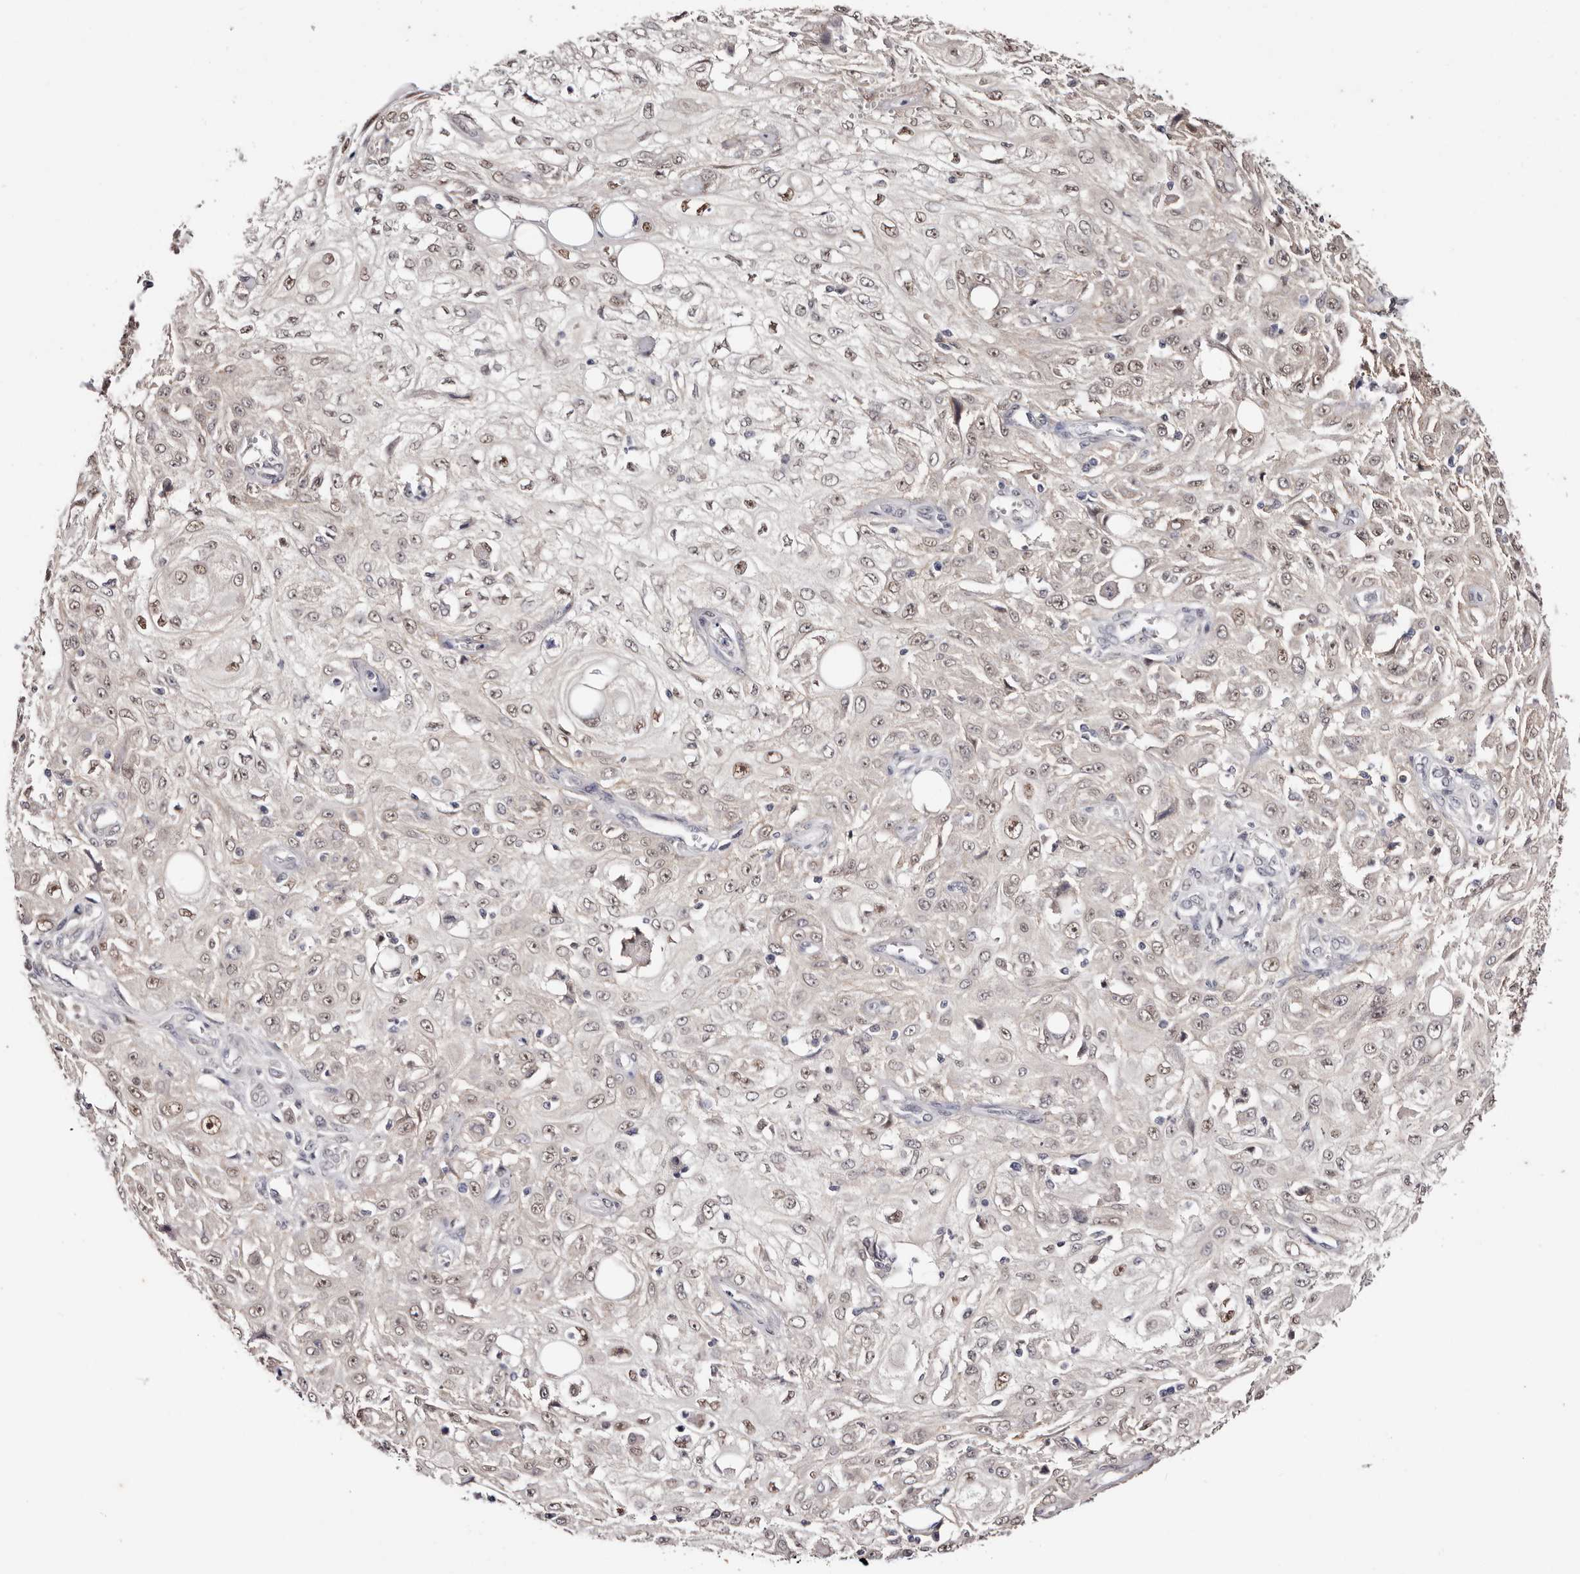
{"staining": {"intensity": "moderate", "quantity": "<25%", "location": "nuclear"}, "tissue": "skin cancer", "cell_type": "Tumor cells", "image_type": "cancer", "snomed": [{"axis": "morphology", "description": "Squamous cell carcinoma, NOS"}, {"axis": "morphology", "description": "Squamous cell carcinoma, metastatic, NOS"}, {"axis": "topography", "description": "Skin"}, {"axis": "topography", "description": "Lymph node"}], "caption": "Protein staining by immunohistochemistry demonstrates moderate nuclear staining in approximately <25% of tumor cells in skin squamous cell carcinoma. The protein of interest is stained brown, and the nuclei are stained in blue (DAB (3,3'-diaminobenzidine) IHC with brightfield microscopy, high magnification).", "gene": "TYW3", "patient": {"sex": "male", "age": 75}}